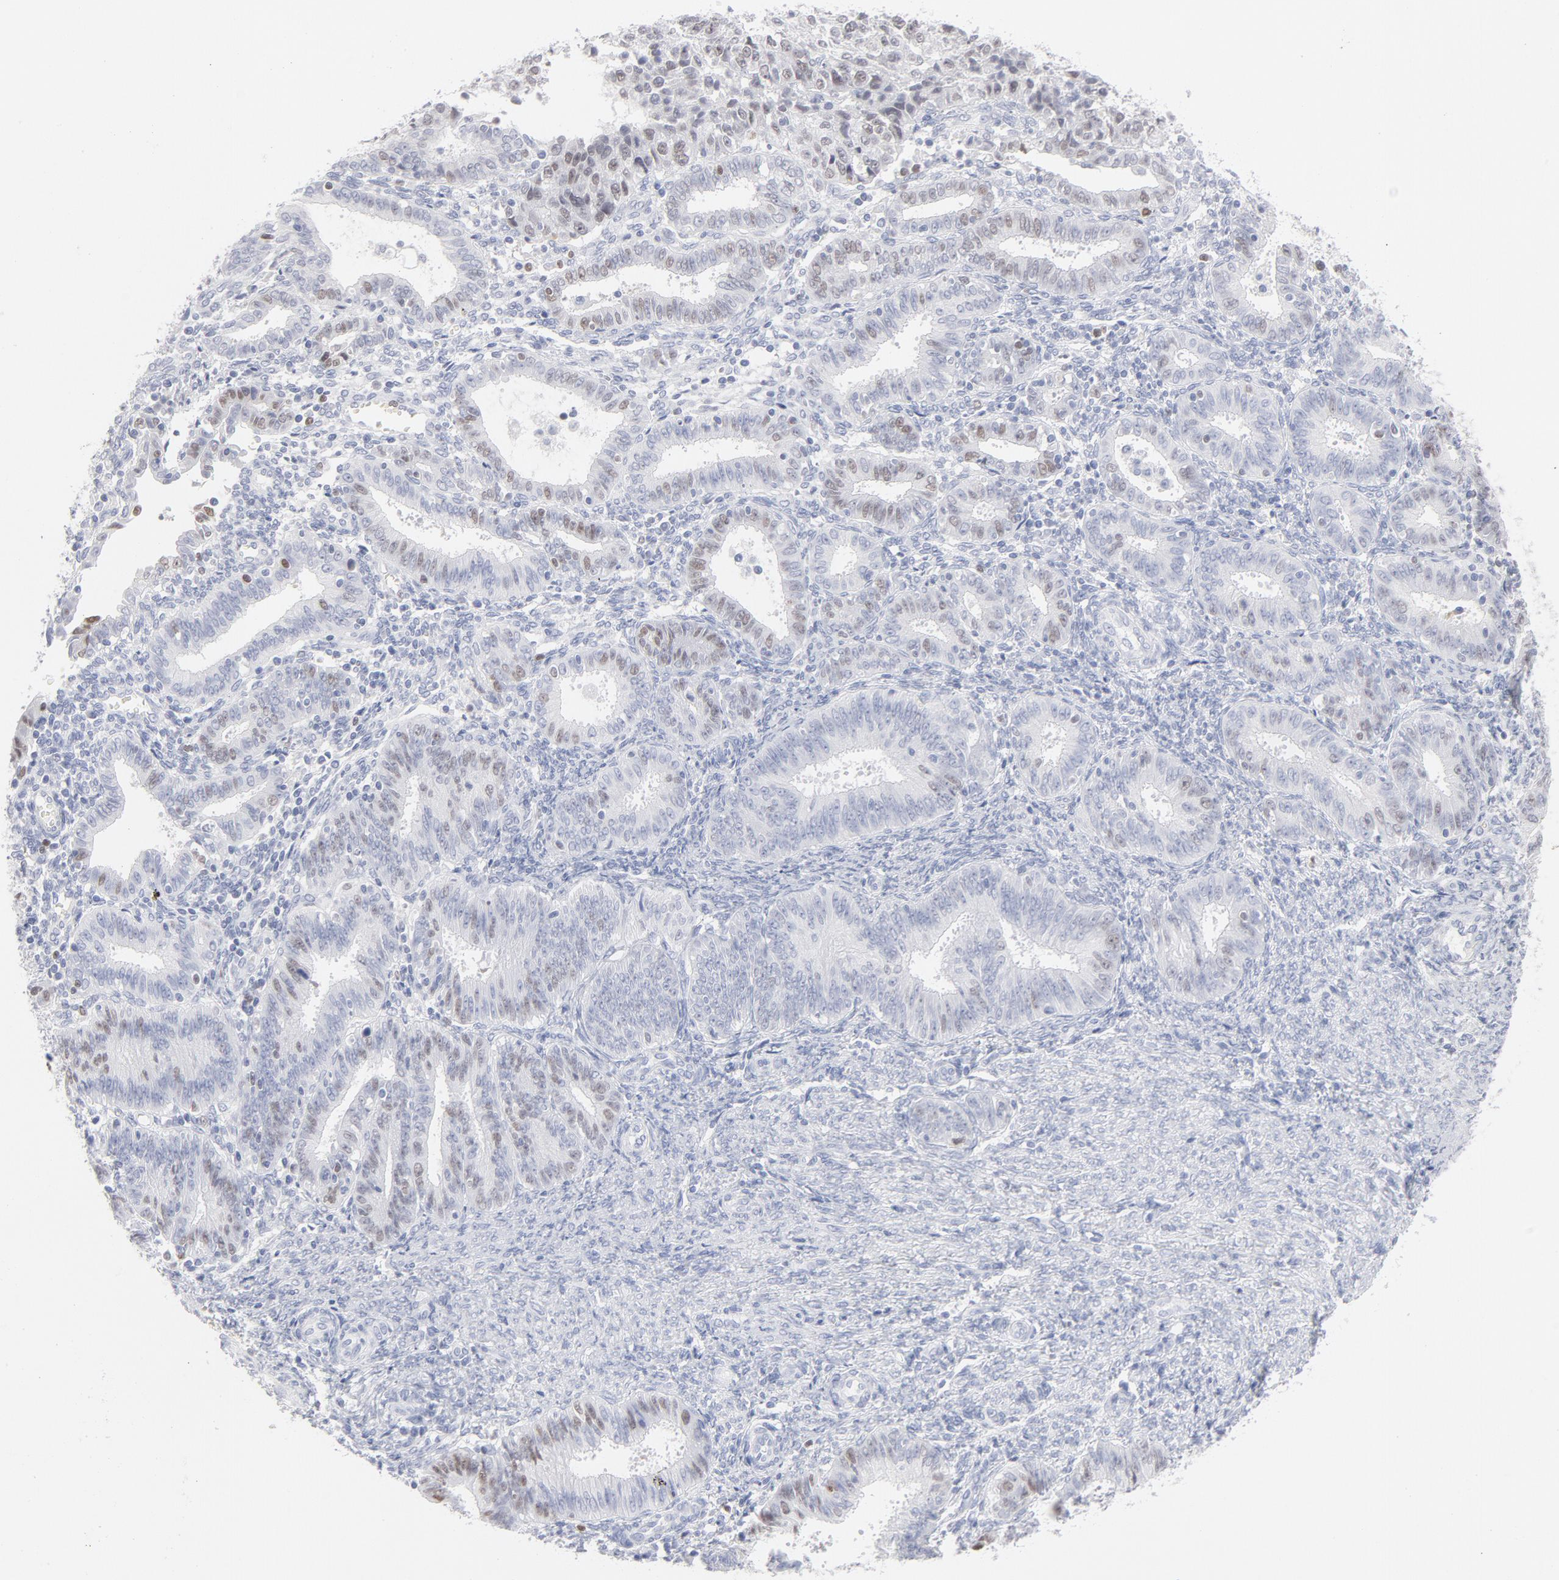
{"staining": {"intensity": "moderate", "quantity": "<25%", "location": "nuclear"}, "tissue": "endometrial cancer", "cell_type": "Tumor cells", "image_type": "cancer", "snomed": [{"axis": "morphology", "description": "Adenocarcinoma, NOS"}, {"axis": "topography", "description": "Endometrium"}], "caption": "Immunohistochemistry of human endometrial cancer (adenocarcinoma) displays low levels of moderate nuclear positivity in approximately <25% of tumor cells.", "gene": "MCM7", "patient": {"sex": "female", "age": 42}}